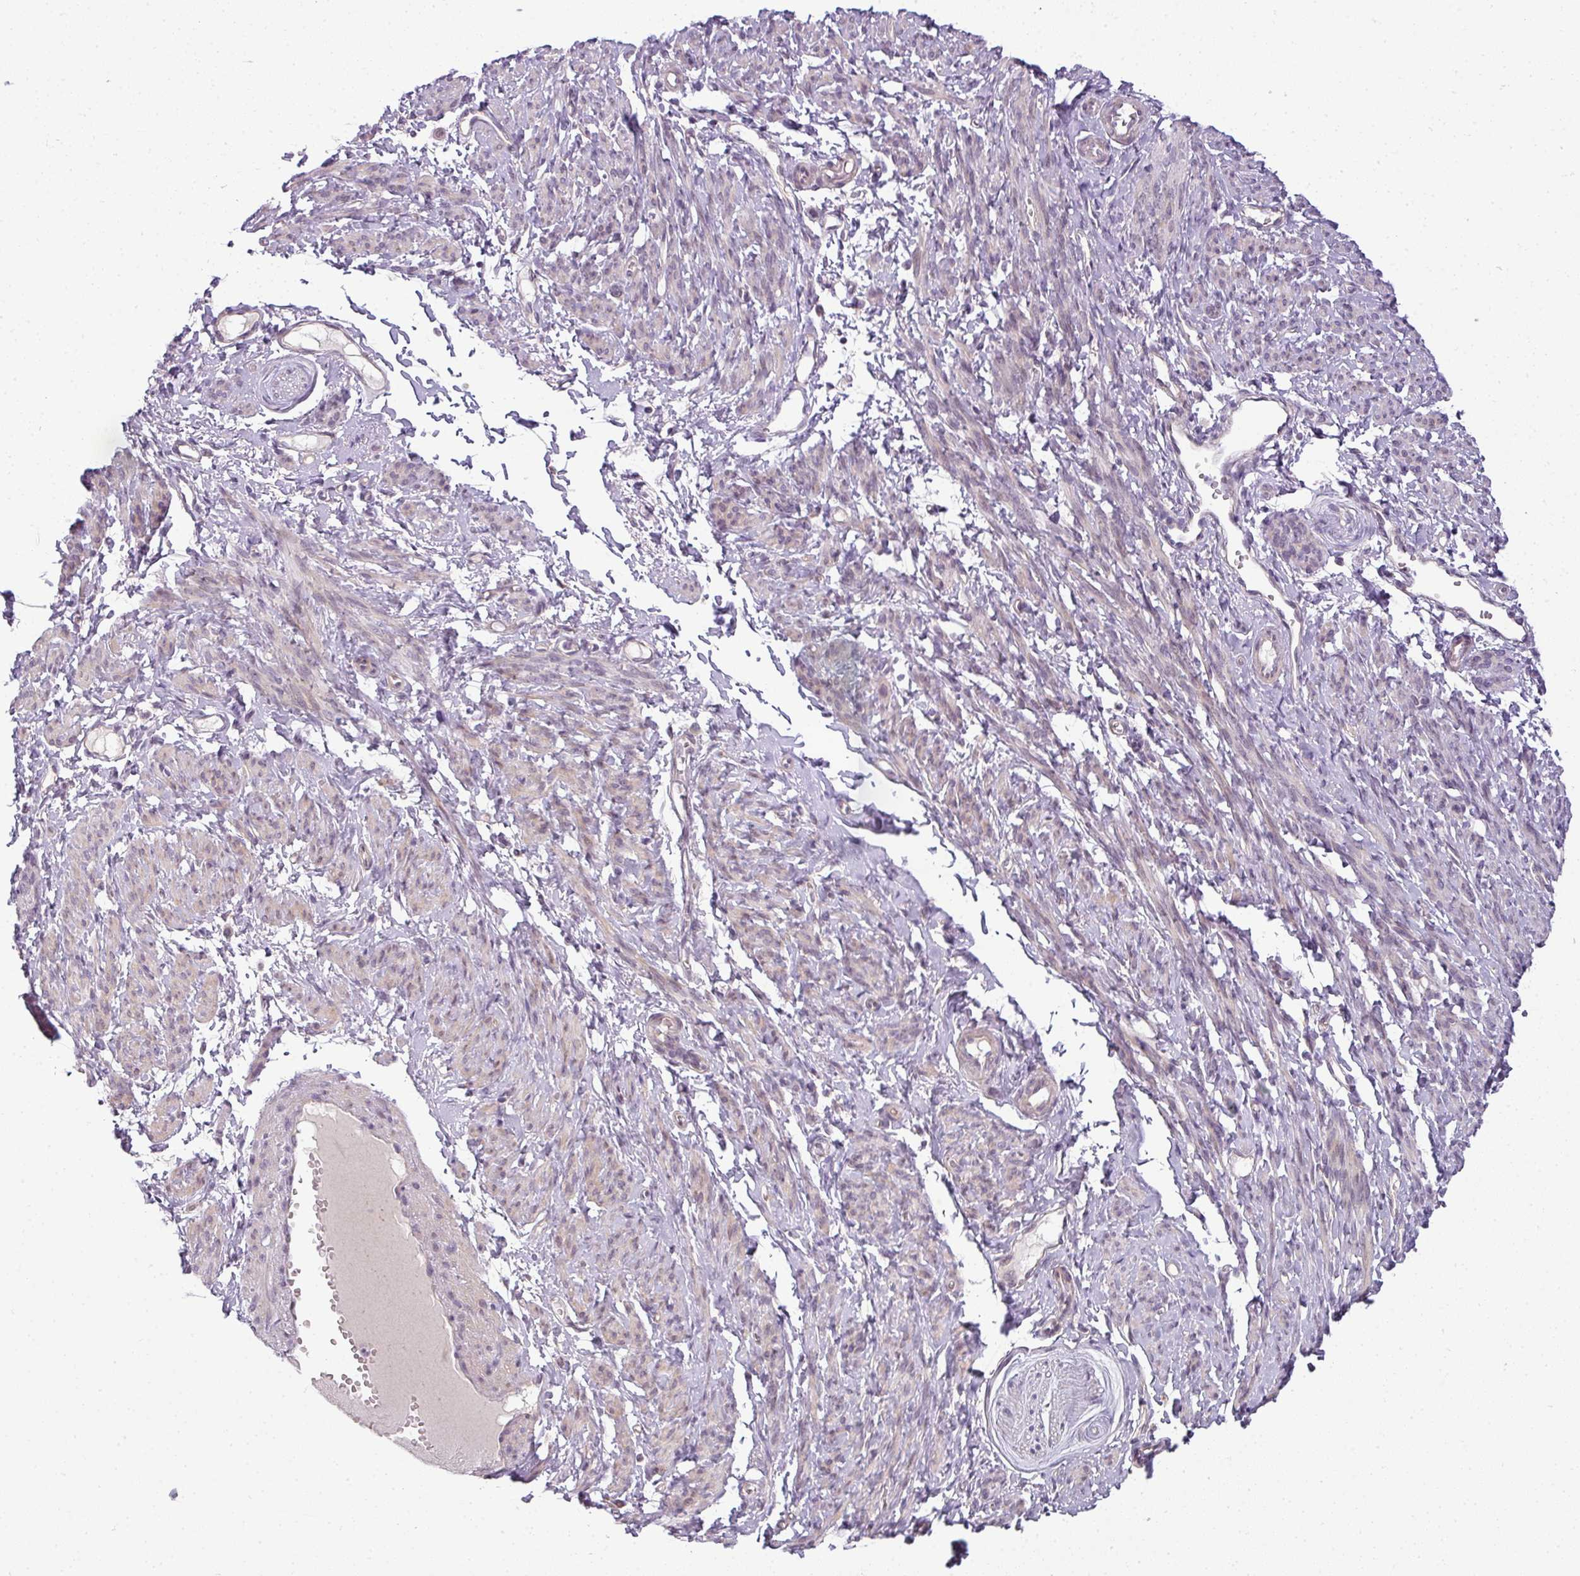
{"staining": {"intensity": "weak", "quantity": ">75%", "location": "cytoplasmic/membranous,nuclear"}, "tissue": "smooth muscle", "cell_type": "Smooth muscle cells", "image_type": "normal", "snomed": [{"axis": "morphology", "description": "Normal tissue, NOS"}, {"axis": "topography", "description": "Smooth muscle"}], "caption": "Human smooth muscle stained for a protein (brown) exhibits weak cytoplasmic/membranous,nuclear positive positivity in about >75% of smooth muscle cells.", "gene": "LY75", "patient": {"sex": "female", "age": 65}}